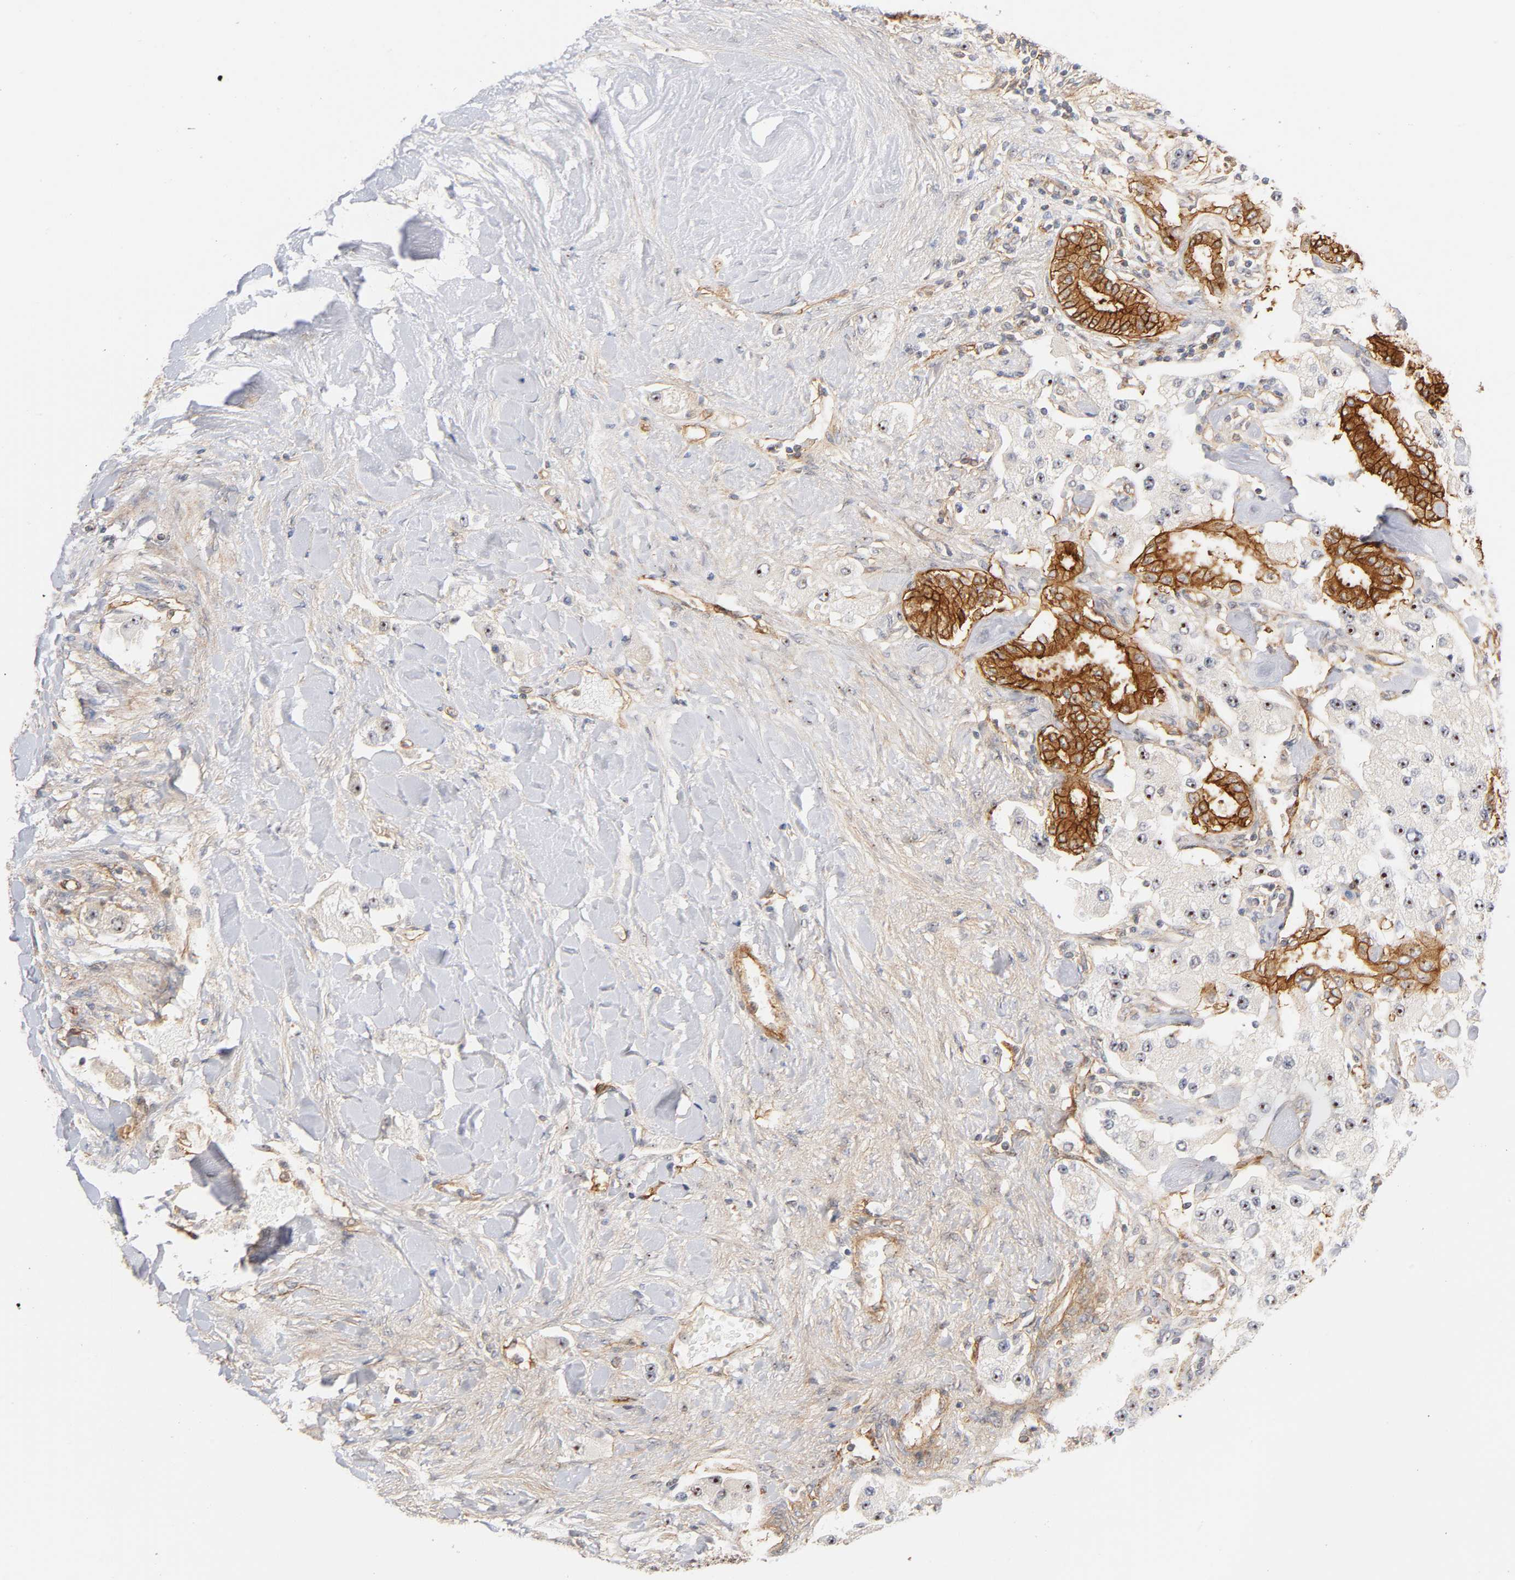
{"staining": {"intensity": "strong", "quantity": ">75%", "location": "cytoplasmic/membranous,nuclear"}, "tissue": "carcinoid", "cell_type": "Tumor cells", "image_type": "cancer", "snomed": [{"axis": "morphology", "description": "Carcinoid, malignant, NOS"}, {"axis": "topography", "description": "Pancreas"}], "caption": "Brown immunohistochemical staining in human carcinoid reveals strong cytoplasmic/membranous and nuclear positivity in about >75% of tumor cells.", "gene": "PLD1", "patient": {"sex": "male", "age": 41}}